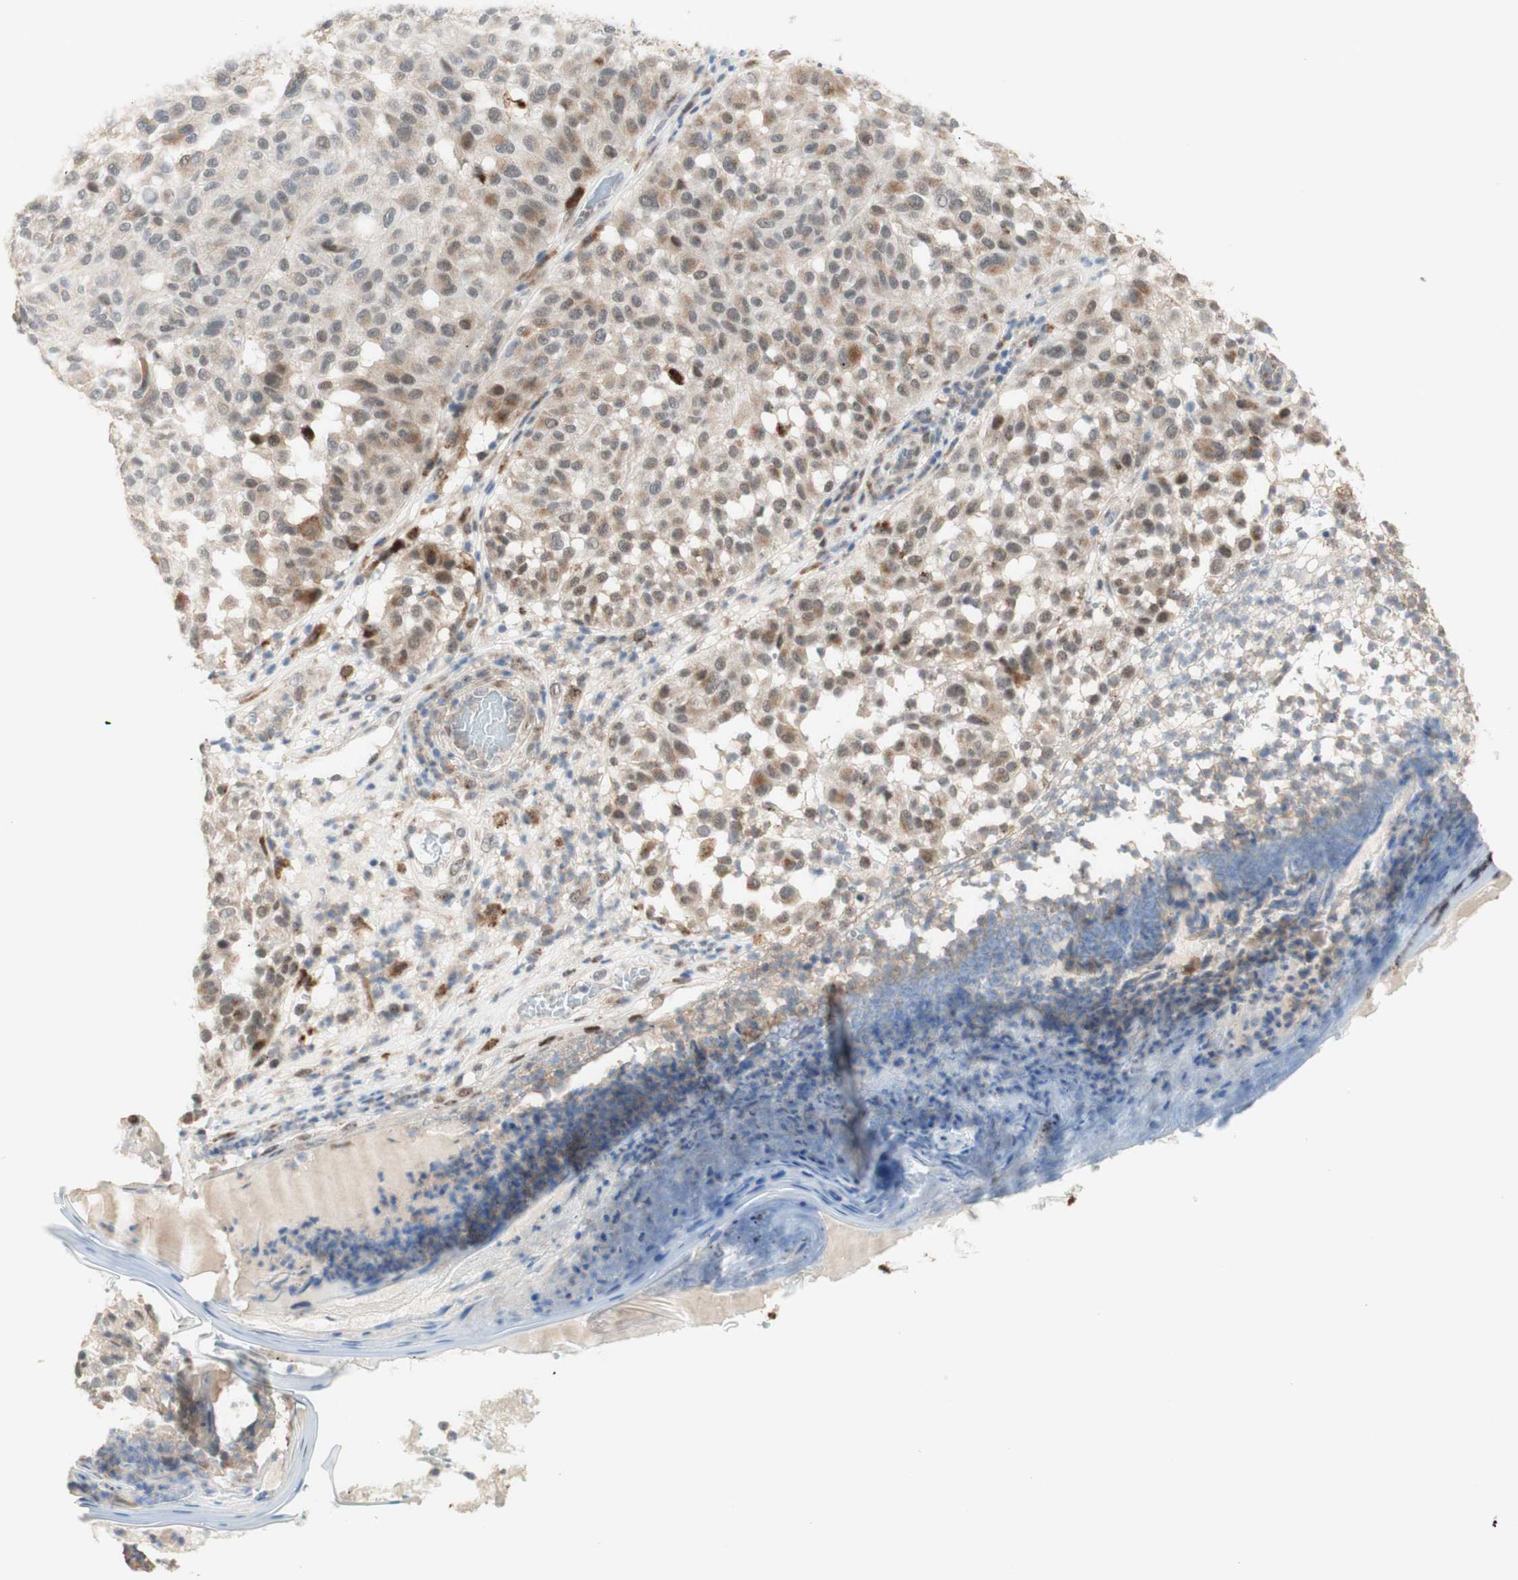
{"staining": {"intensity": "weak", "quantity": "25%-75%", "location": "cytoplasmic/membranous"}, "tissue": "melanoma", "cell_type": "Tumor cells", "image_type": "cancer", "snomed": [{"axis": "morphology", "description": "Malignant melanoma, NOS"}, {"axis": "topography", "description": "Skin"}], "caption": "DAB (3,3'-diaminobenzidine) immunohistochemical staining of human melanoma displays weak cytoplasmic/membranous protein expression in approximately 25%-75% of tumor cells.", "gene": "GAPT", "patient": {"sex": "female", "age": 46}}